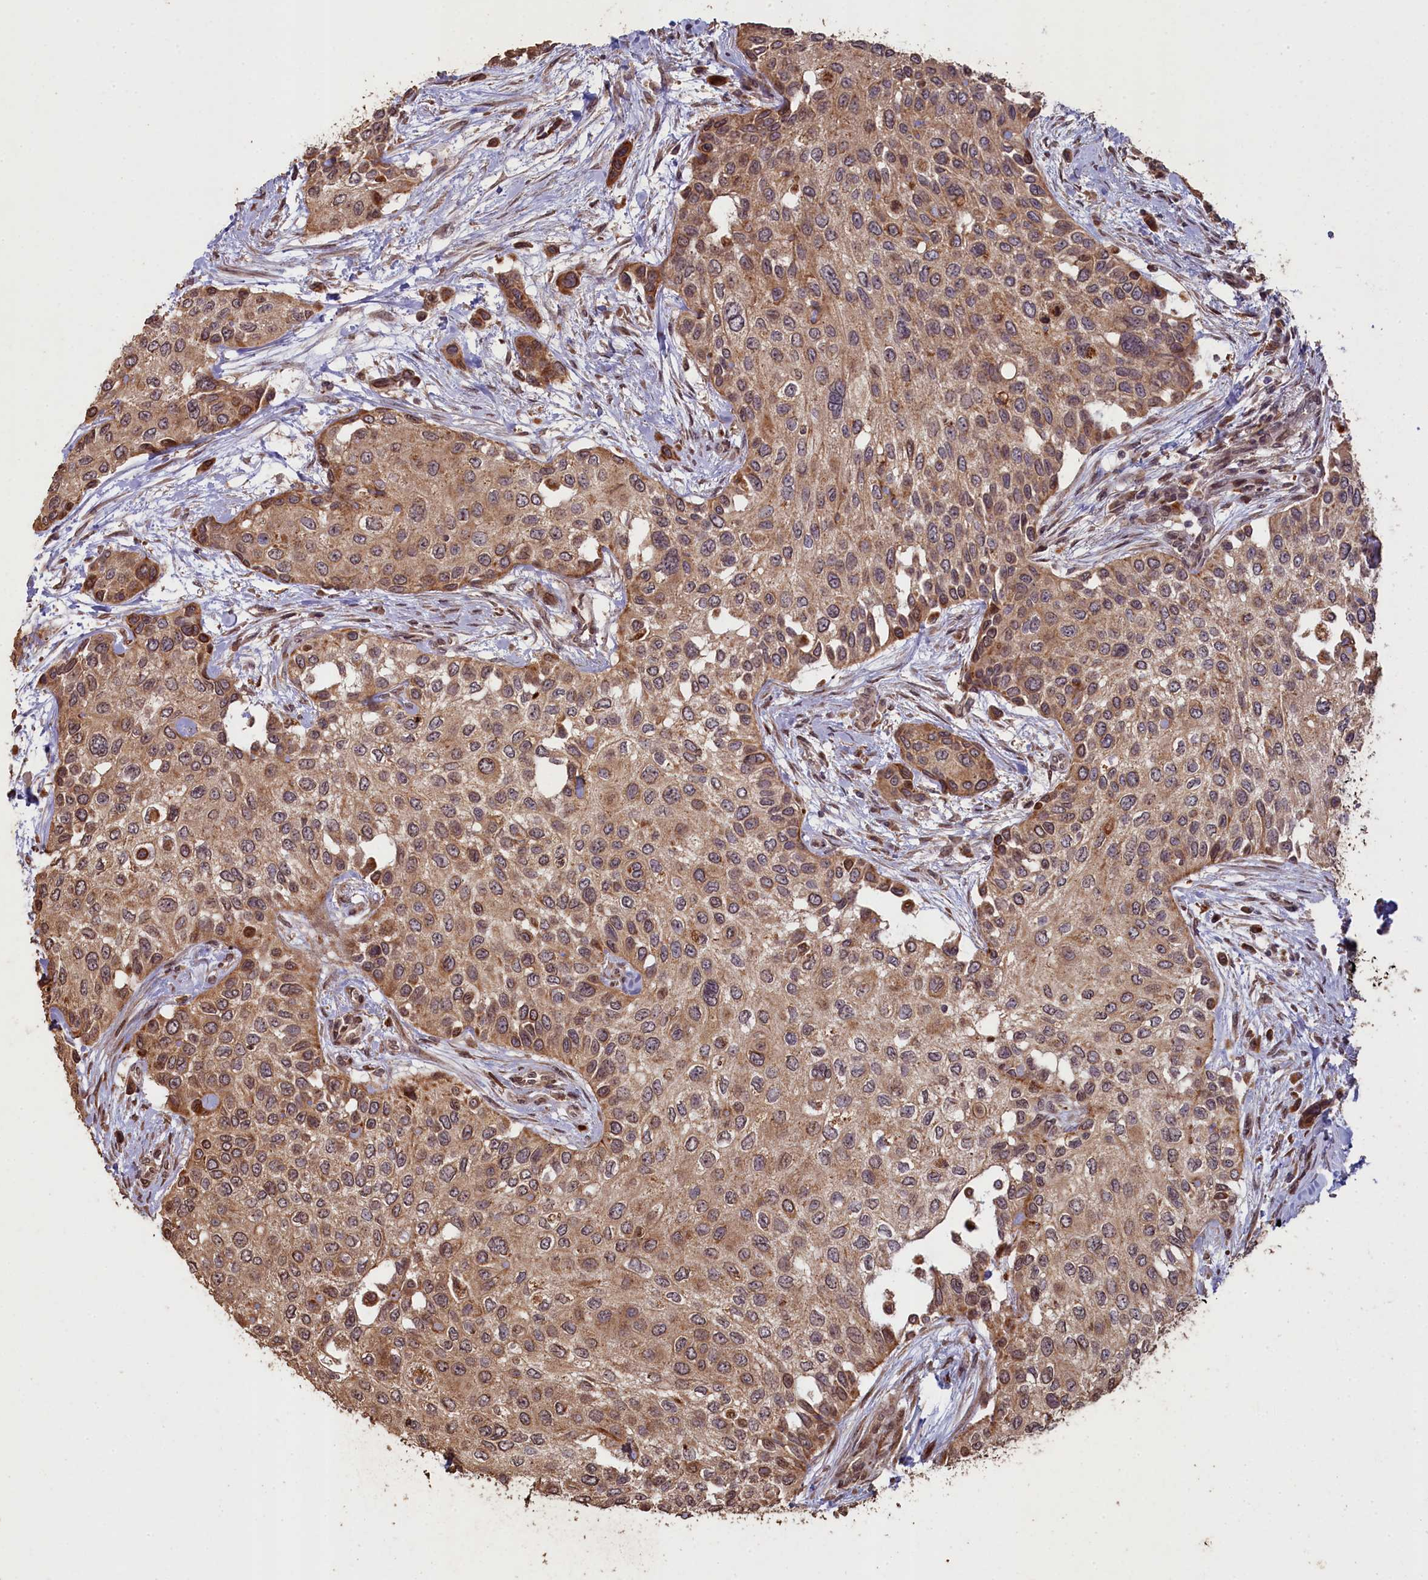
{"staining": {"intensity": "moderate", "quantity": ">75%", "location": "cytoplasmic/membranous,nuclear"}, "tissue": "urothelial cancer", "cell_type": "Tumor cells", "image_type": "cancer", "snomed": [{"axis": "morphology", "description": "Normal tissue, NOS"}, {"axis": "morphology", "description": "Urothelial carcinoma, High grade"}, {"axis": "topography", "description": "Vascular tissue"}, {"axis": "topography", "description": "Urinary bladder"}], "caption": "Urothelial cancer stained with a protein marker exhibits moderate staining in tumor cells.", "gene": "SLC38A7", "patient": {"sex": "female", "age": 56}}